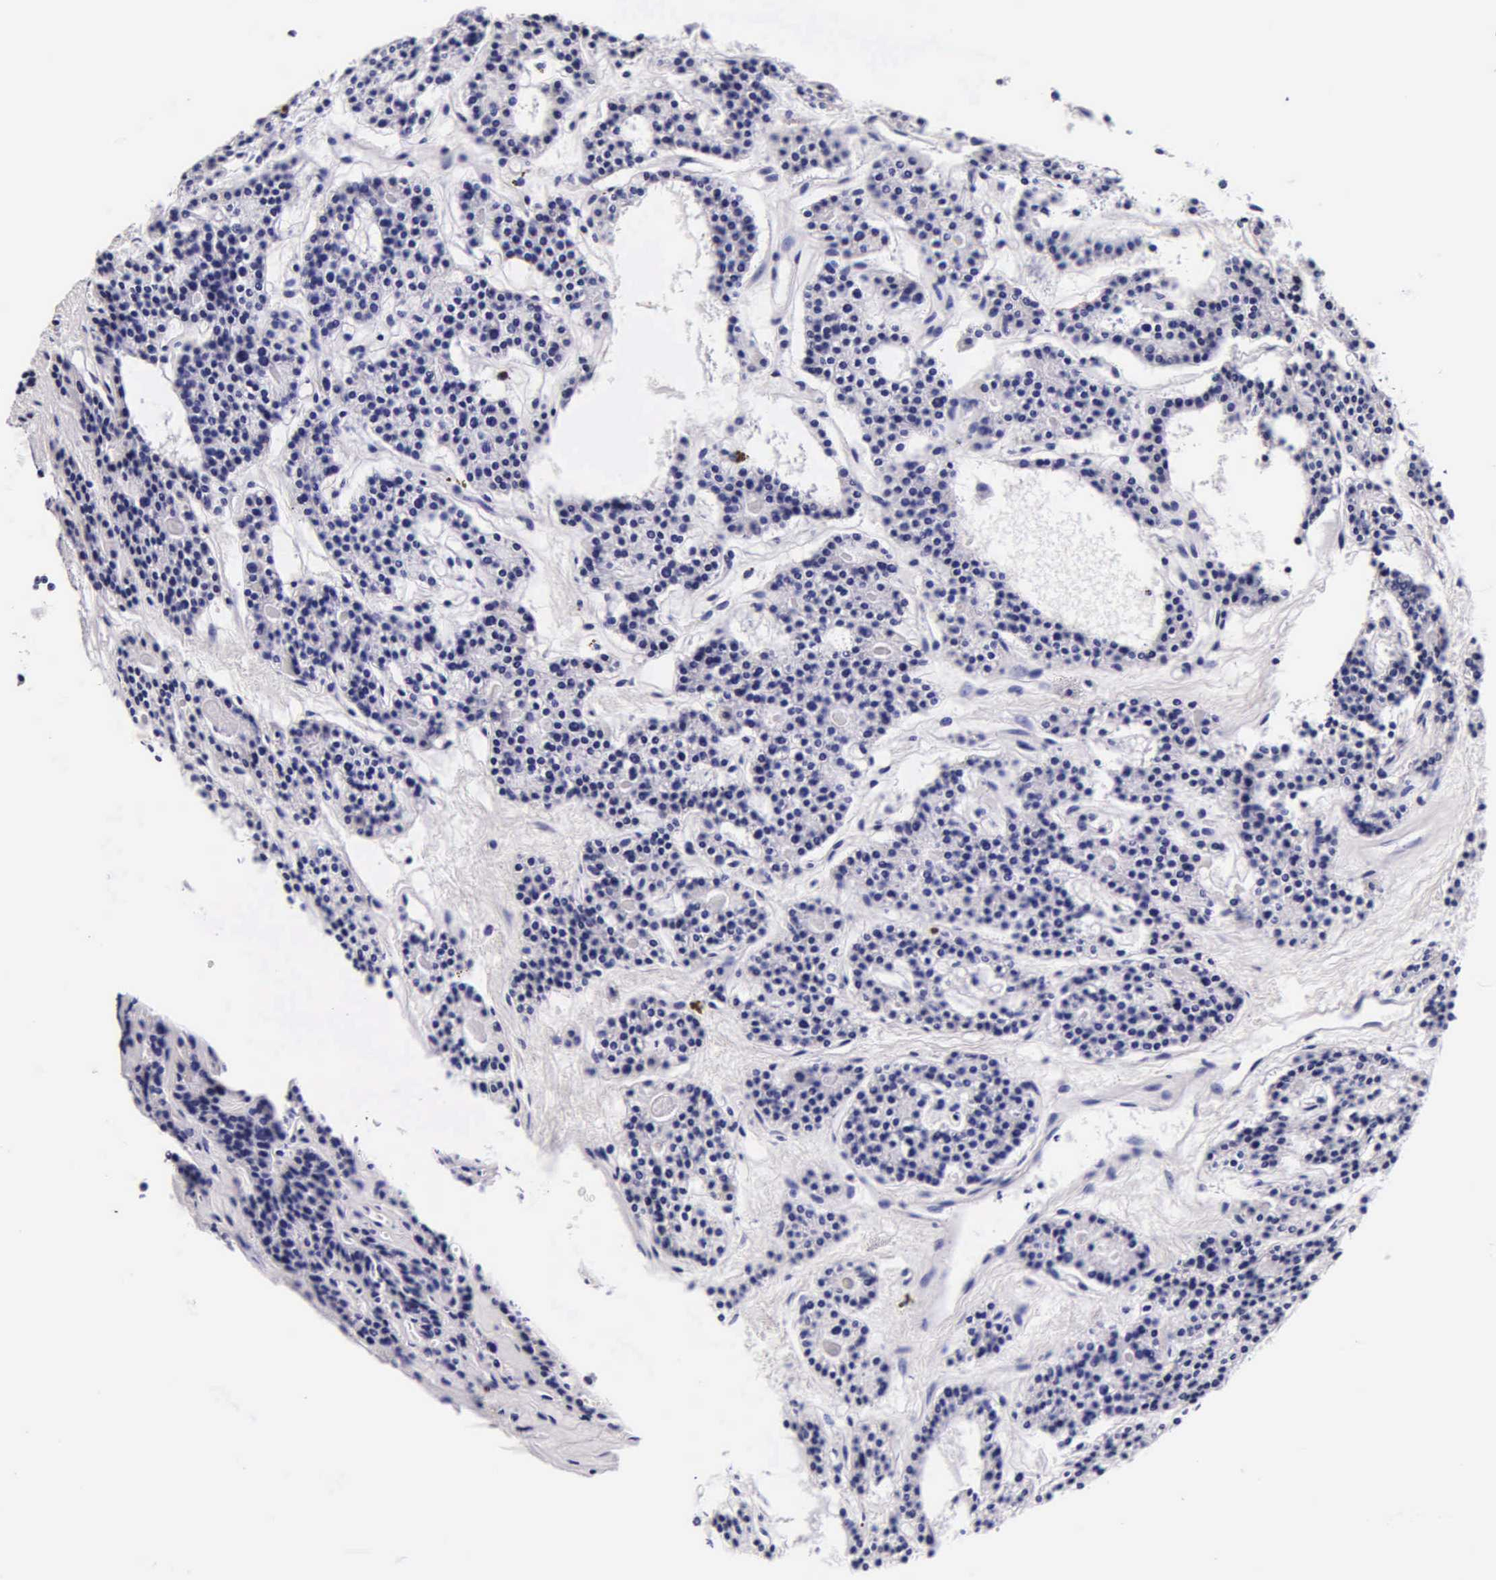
{"staining": {"intensity": "negative", "quantity": "none", "location": "none"}, "tissue": "parathyroid gland", "cell_type": "Glandular cells", "image_type": "normal", "snomed": [{"axis": "morphology", "description": "Normal tissue, NOS"}, {"axis": "topography", "description": "Parathyroid gland"}], "caption": "The image demonstrates no staining of glandular cells in normal parathyroid gland.", "gene": "DGCR2", "patient": {"sex": "female", "age": 70}}